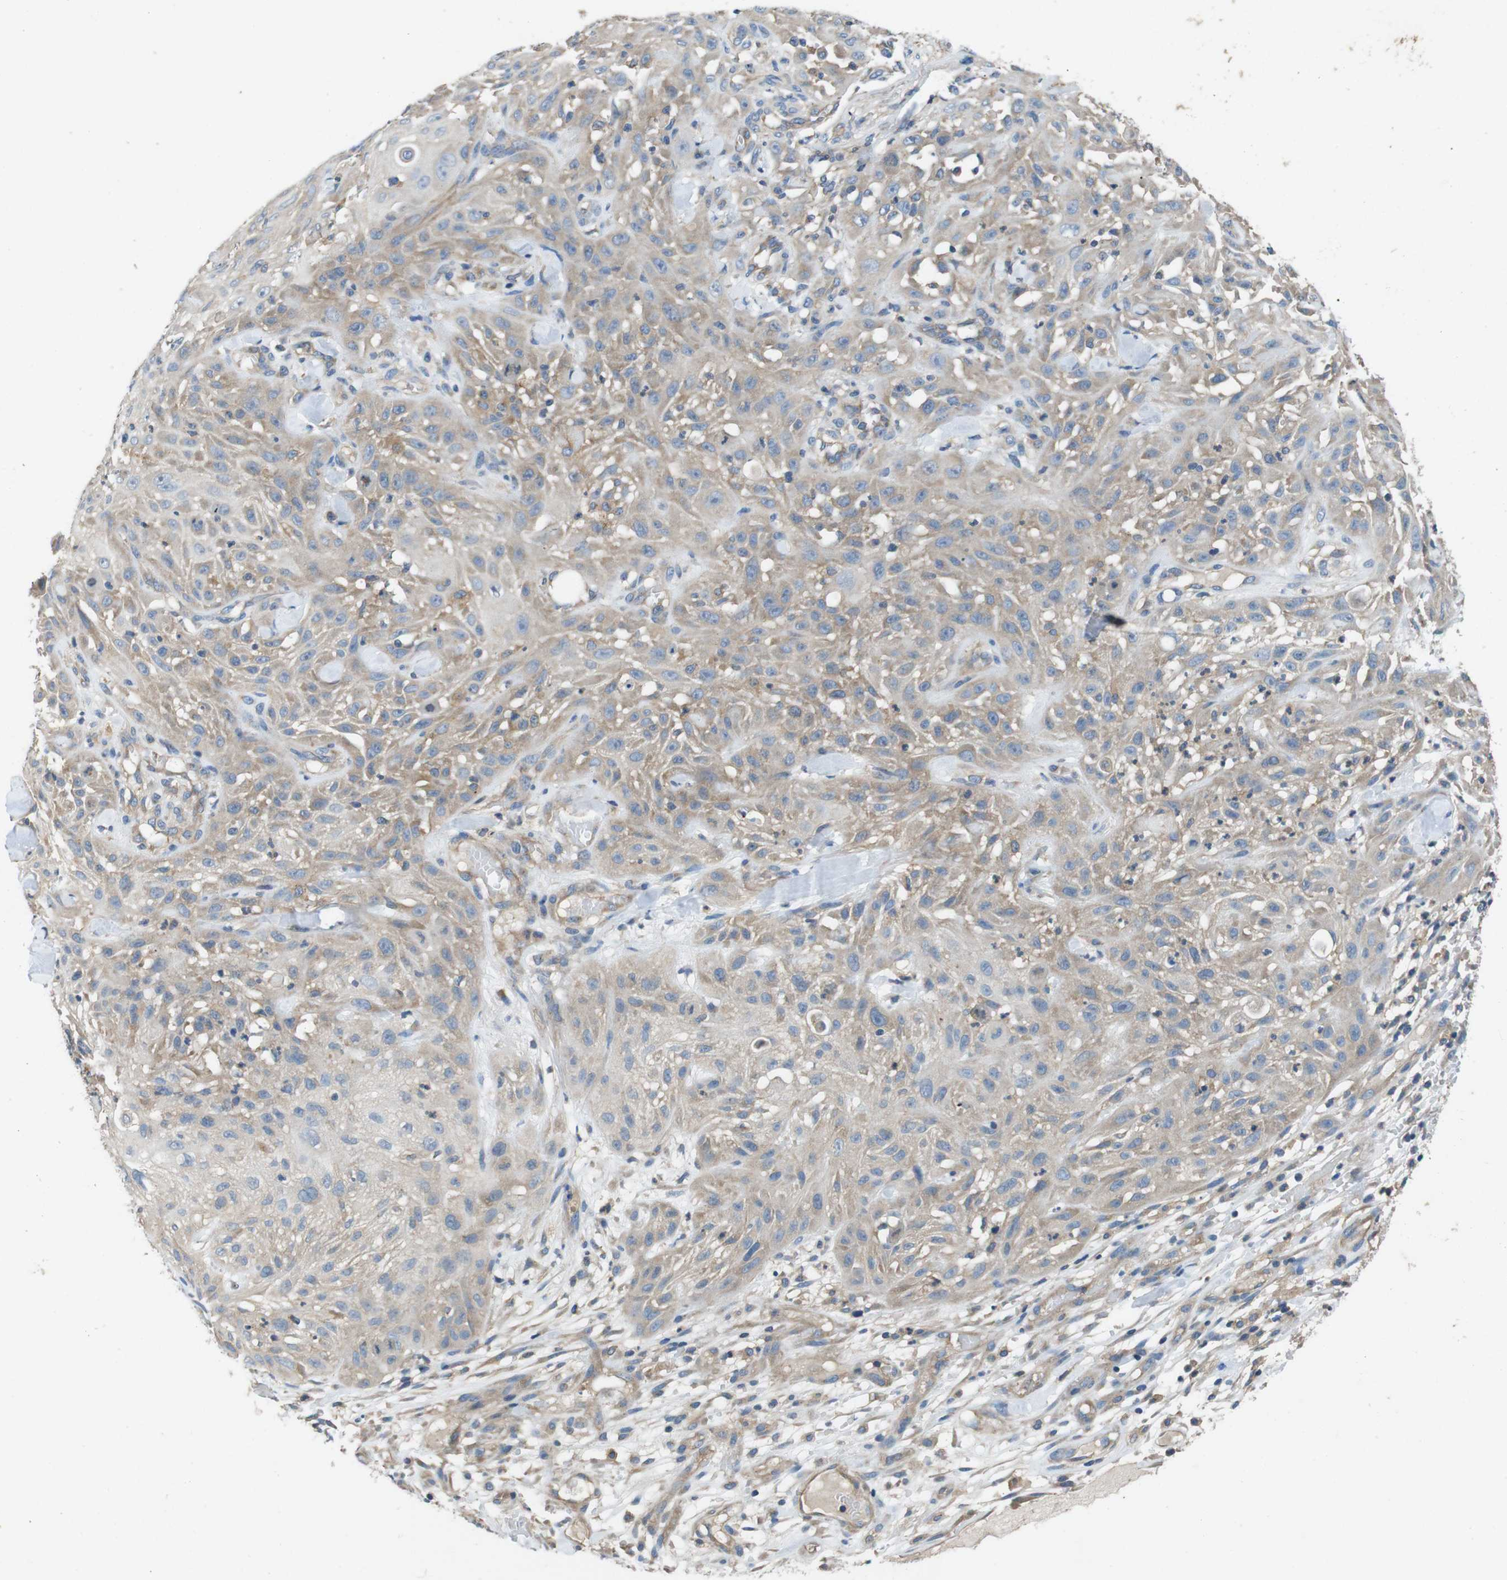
{"staining": {"intensity": "weak", "quantity": "25%-75%", "location": "cytoplasmic/membranous"}, "tissue": "skin cancer", "cell_type": "Tumor cells", "image_type": "cancer", "snomed": [{"axis": "morphology", "description": "Squamous cell carcinoma, NOS"}, {"axis": "topography", "description": "Skin"}], "caption": "This photomicrograph displays squamous cell carcinoma (skin) stained with immunohistochemistry (IHC) to label a protein in brown. The cytoplasmic/membranous of tumor cells show weak positivity for the protein. Nuclei are counter-stained blue.", "gene": "DCTN1", "patient": {"sex": "male", "age": 75}}